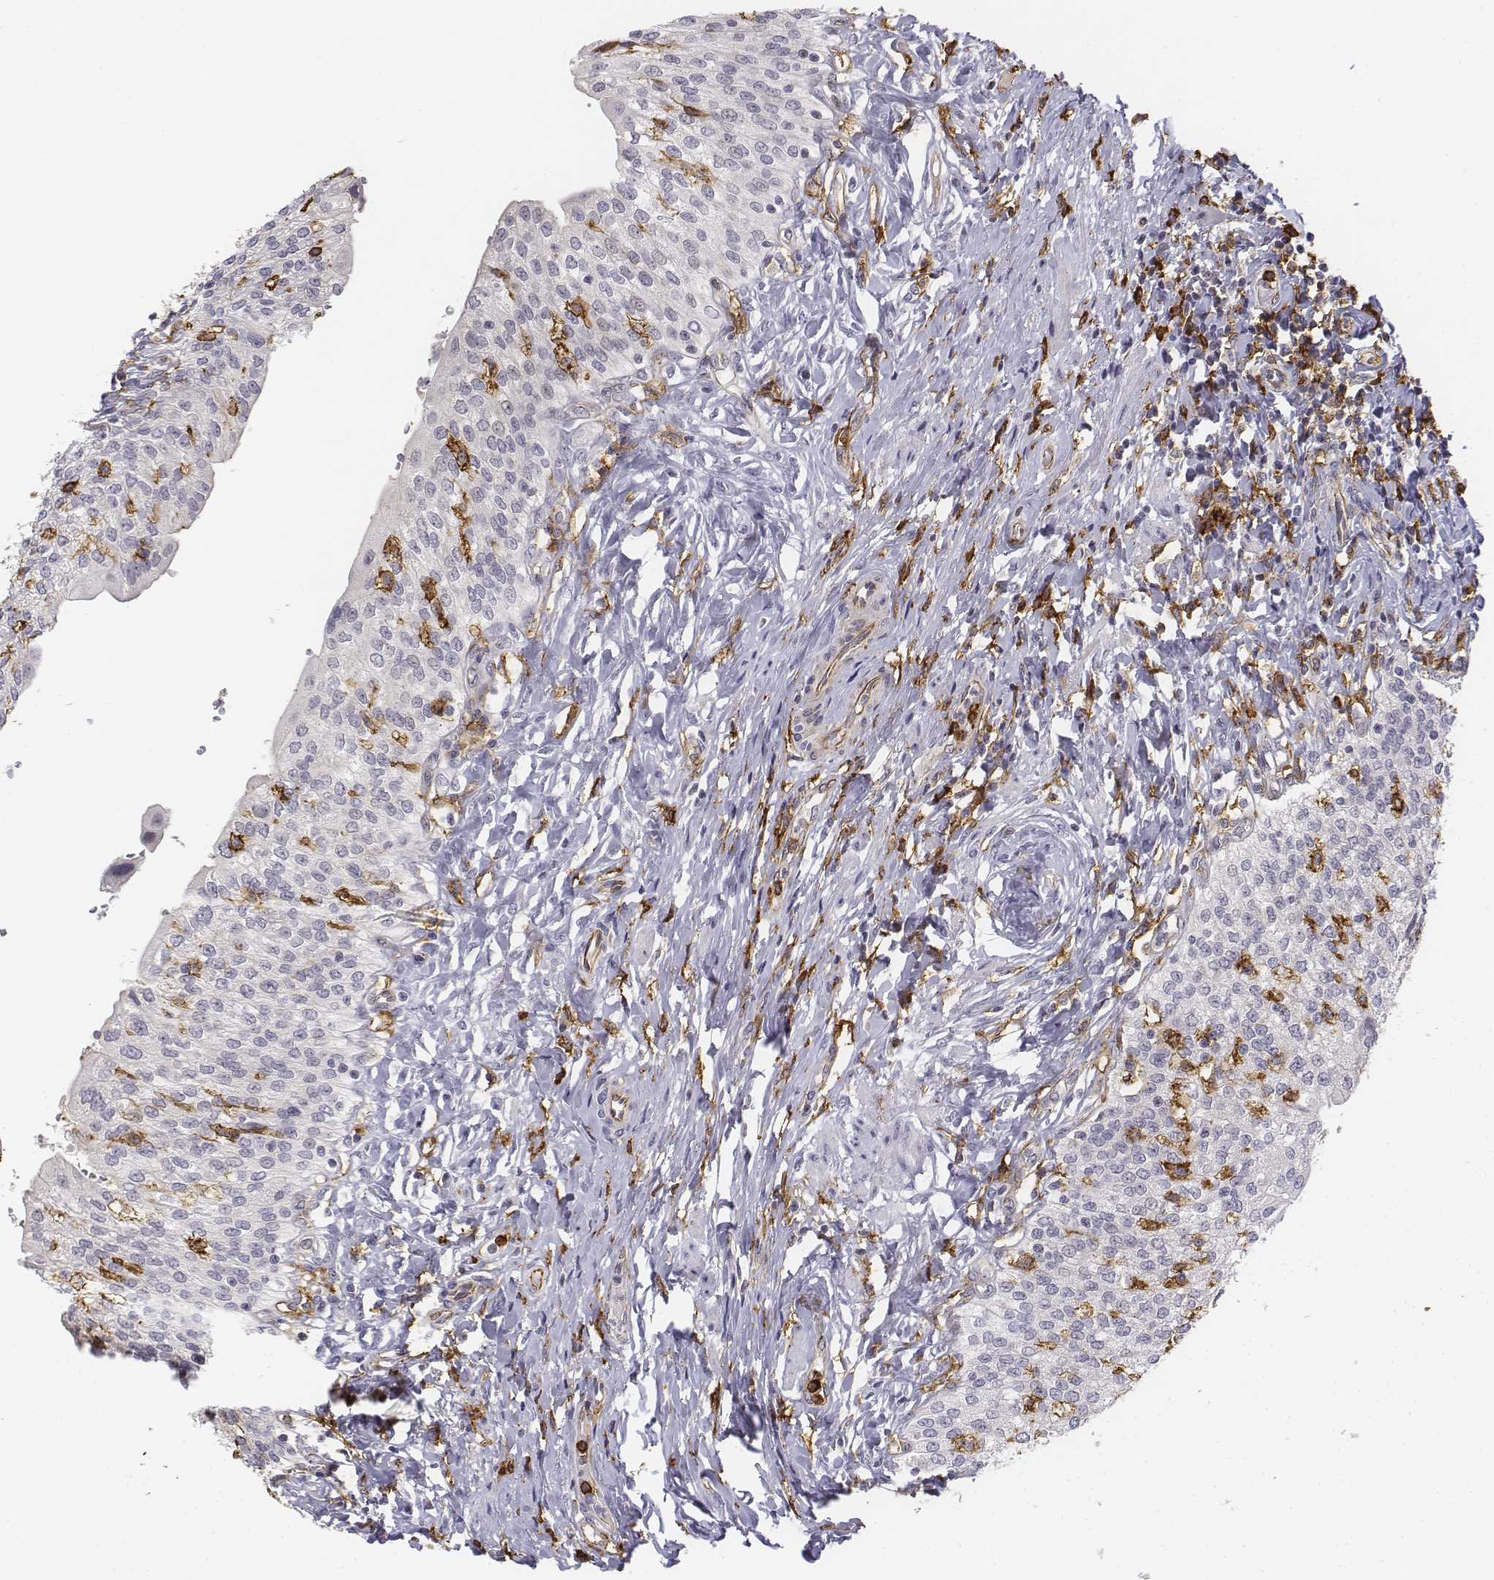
{"staining": {"intensity": "negative", "quantity": "none", "location": "none"}, "tissue": "urinary bladder", "cell_type": "Urothelial cells", "image_type": "normal", "snomed": [{"axis": "morphology", "description": "Normal tissue, NOS"}, {"axis": "morphology", "description": "Inflammation, NOS"}, {"axis": "topography", "description": "Urinary bladder"}], "caption": "Immunohistochemistry (IHC) of unremarkable human urinary bladder shows no expression in urothelial cells.", "gene": "CD14", "patient": {"sex": "male", "age": 64}}